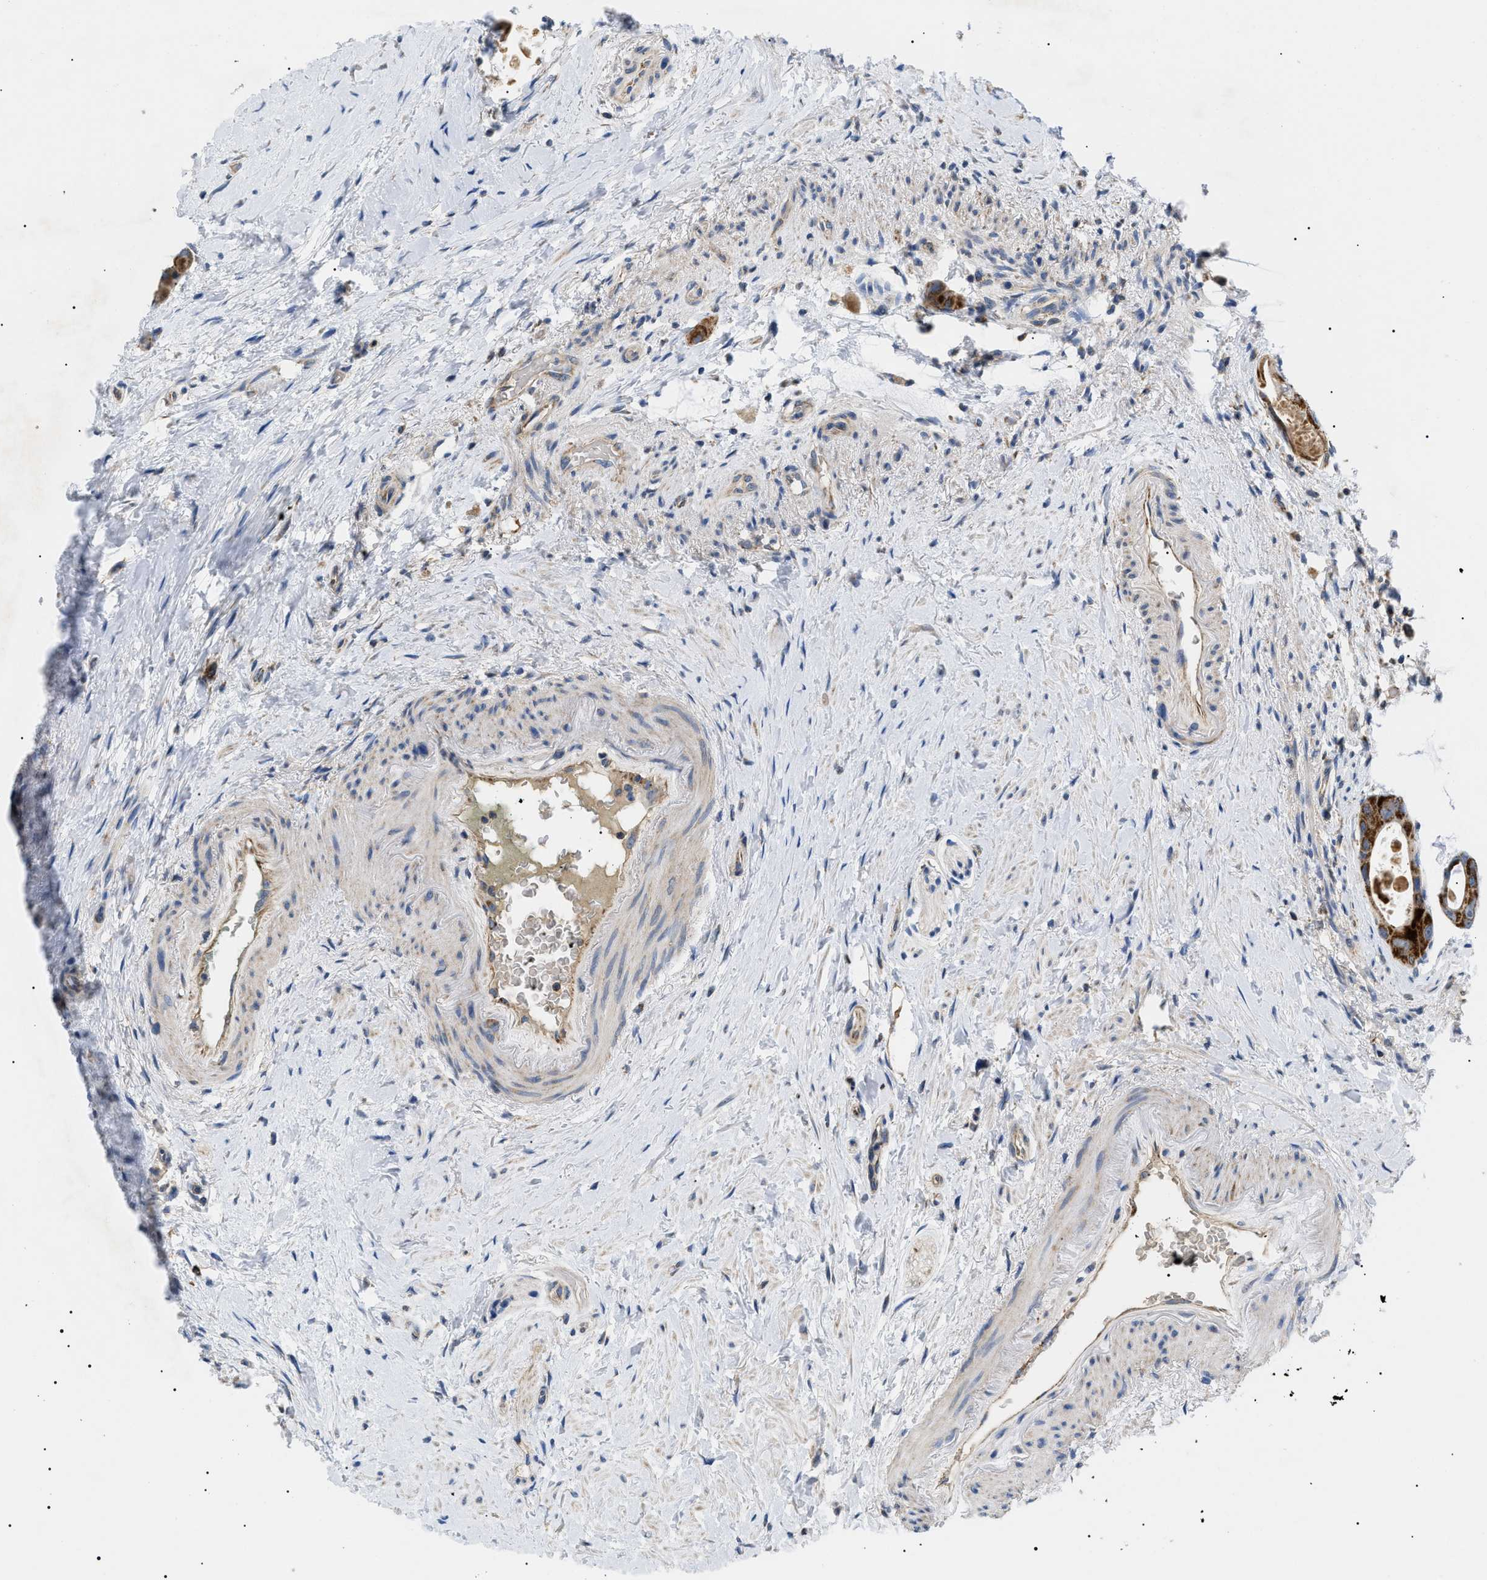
{"staining": {"intensity": "strong", "quantity": ">75%", "location": "cytoplasmic/membranous"}, "tissue": "colorectal cancer", "cell_type": "Tumor cells", "image_type": "cancer", "snomed": [{"axis": "morphology", "description": "Adenocarcinoma, NOS"}, {"axis": "topography", "description": "Rectum"}], "caption": "Immunohistochemistry (IHC) photomicrograph of neoplastic tissue: human adenocarcinoma (colorectal) stained using IHC demonstrates high levels of strong protein expression localized specifically in the cytoplasmic/membranous of tumor cells, appearing as a cytoplasmic/membranous brown color.", "gene": "TOMM6", "patient": {"sex": "male", "age": 51}}